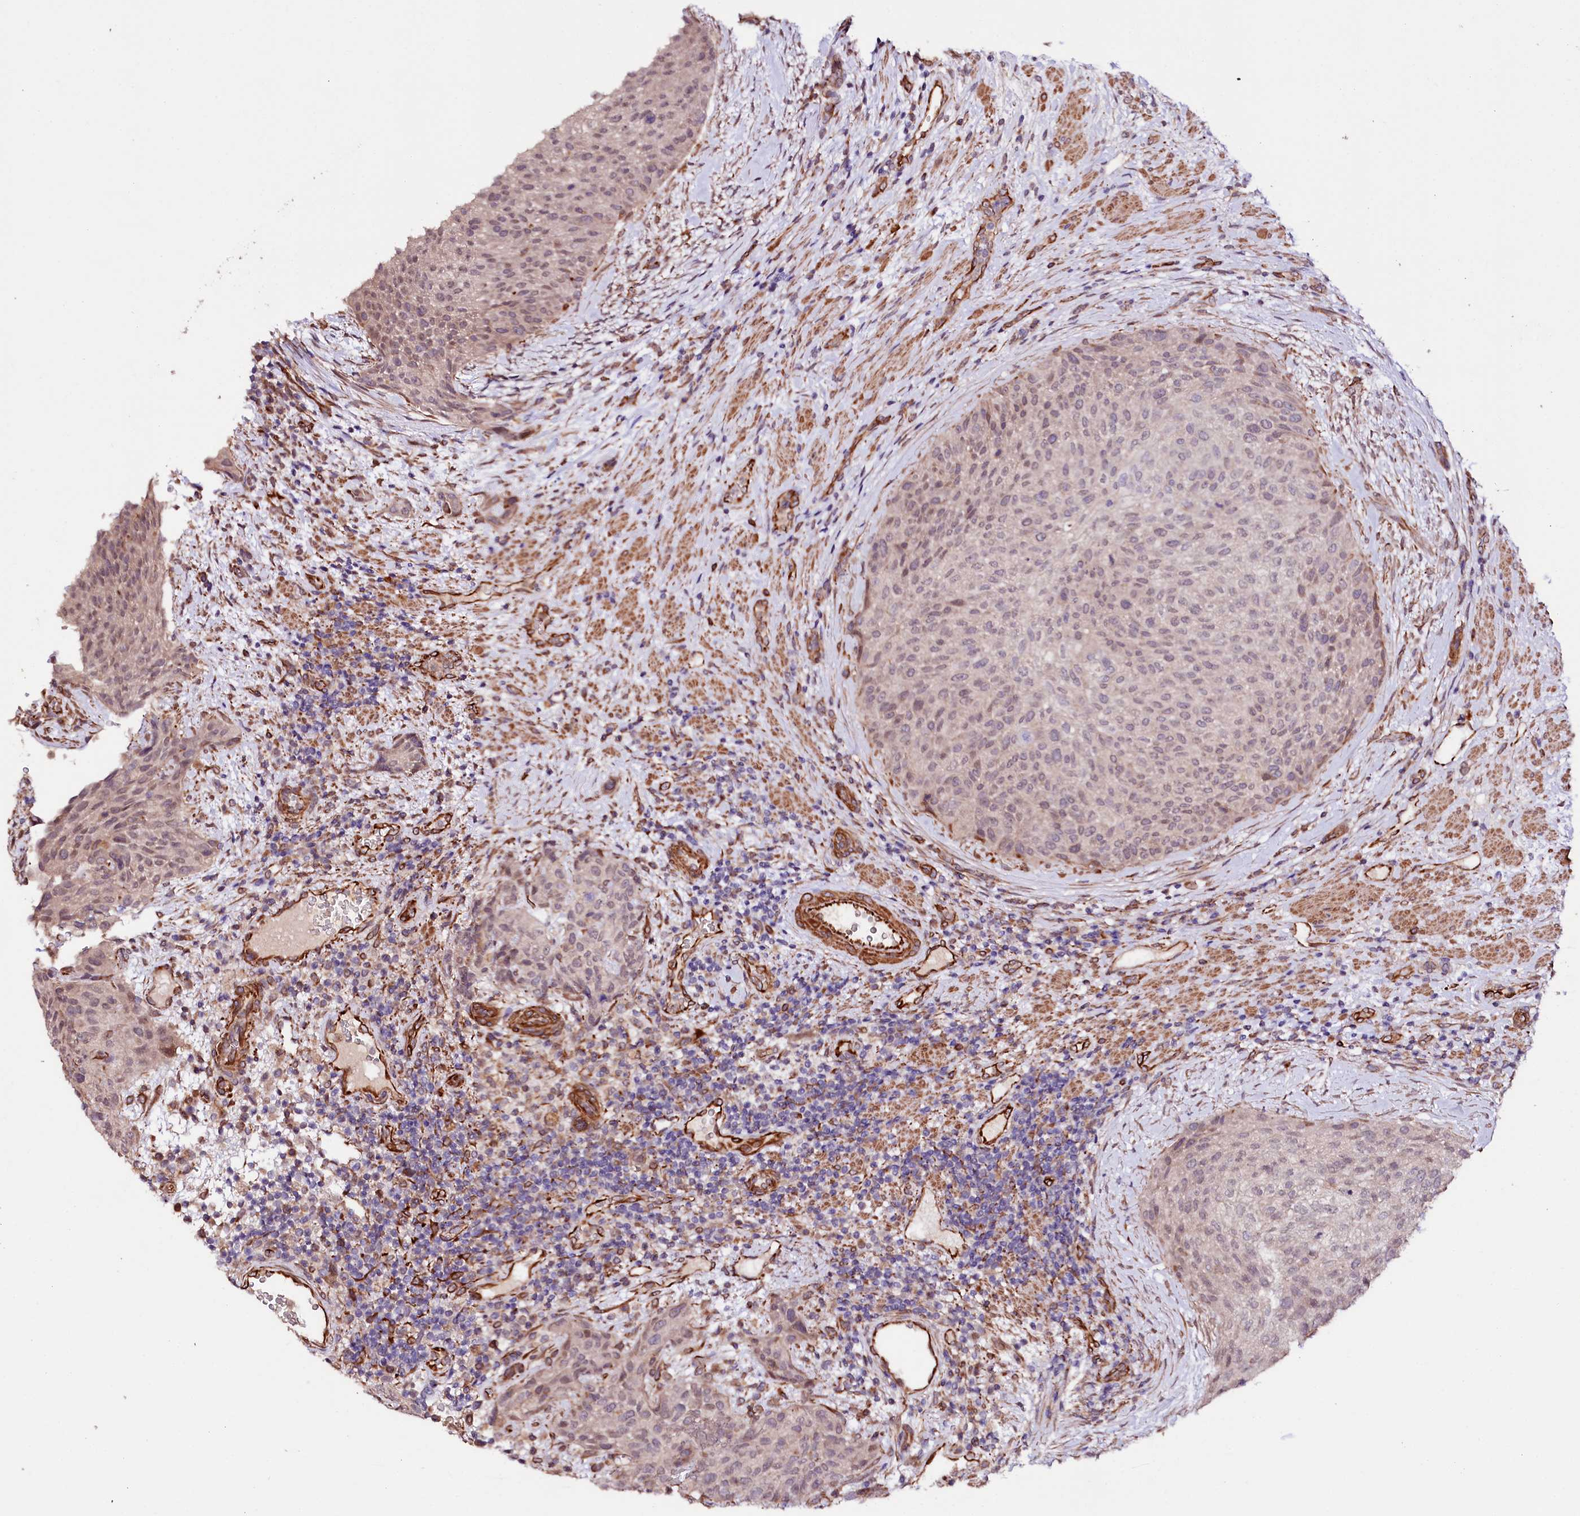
{"staining": {"intensity": "negative", "quantity": "none", "location": "none"}, "tissue": "urothelial cancer", "cell_type": "Tumor cells", "image_type": "cancer", "snomed": [{"axis": "morphology", "description": "Normal tissue, NOS"}, {"axis": "morphology", "description": "Urothelial carcinoma, NOS"}, {"axis": "topography", "description": "Urinary bladder"}, {"axis": "topography", "description": "Peripheral nerve tissue"}], "caption": "An IHC photomicrograph of transitional cell carcinoma is shown. There is no staining in tumor cells of transitional cell carcinoma.", "gene": "TTC12", "patient": {"sex": "male", "age": 35}}